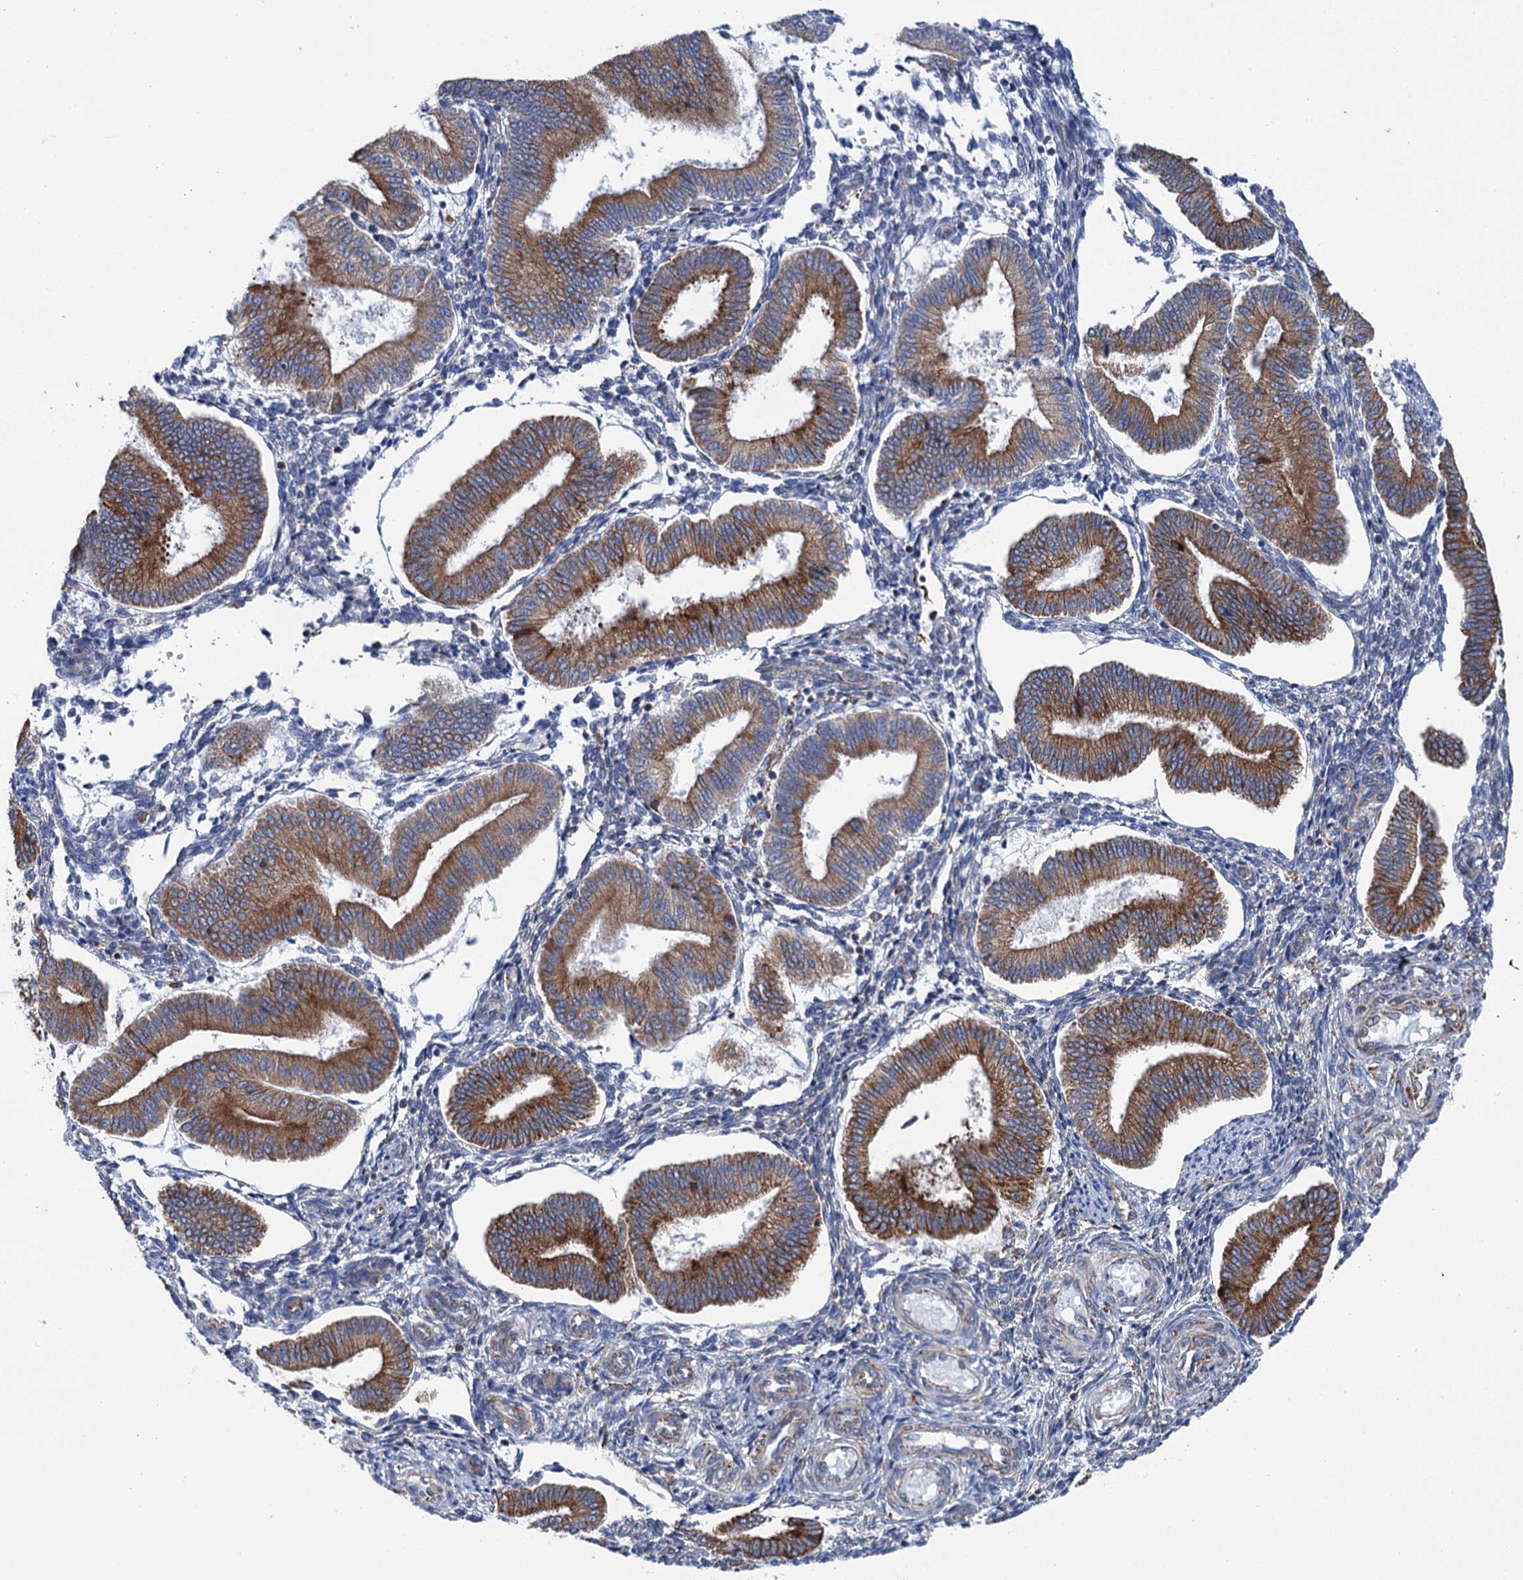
{"staining": {"intensity": "moderate", "quantity": "<25%", "location": "cytoplasmic/membranous"}, "tissue": "endometrium", "cell_type": "Cells in endometrial stroma", "image_type": "normal", "snomed": [{"axis": "morphology", "description": "Normal tissue, NOS"}, {"axis": "topography", "description": "Endometrium"}], "caption": "Brown immunohistochemical staining in unremarkable endometrium reveals moderate cytoplasmic/membranous positivity in about <25% of cells in endometrial stroma.", "gene": "SHE", "patient": {"sex": "female", "age": 39}}